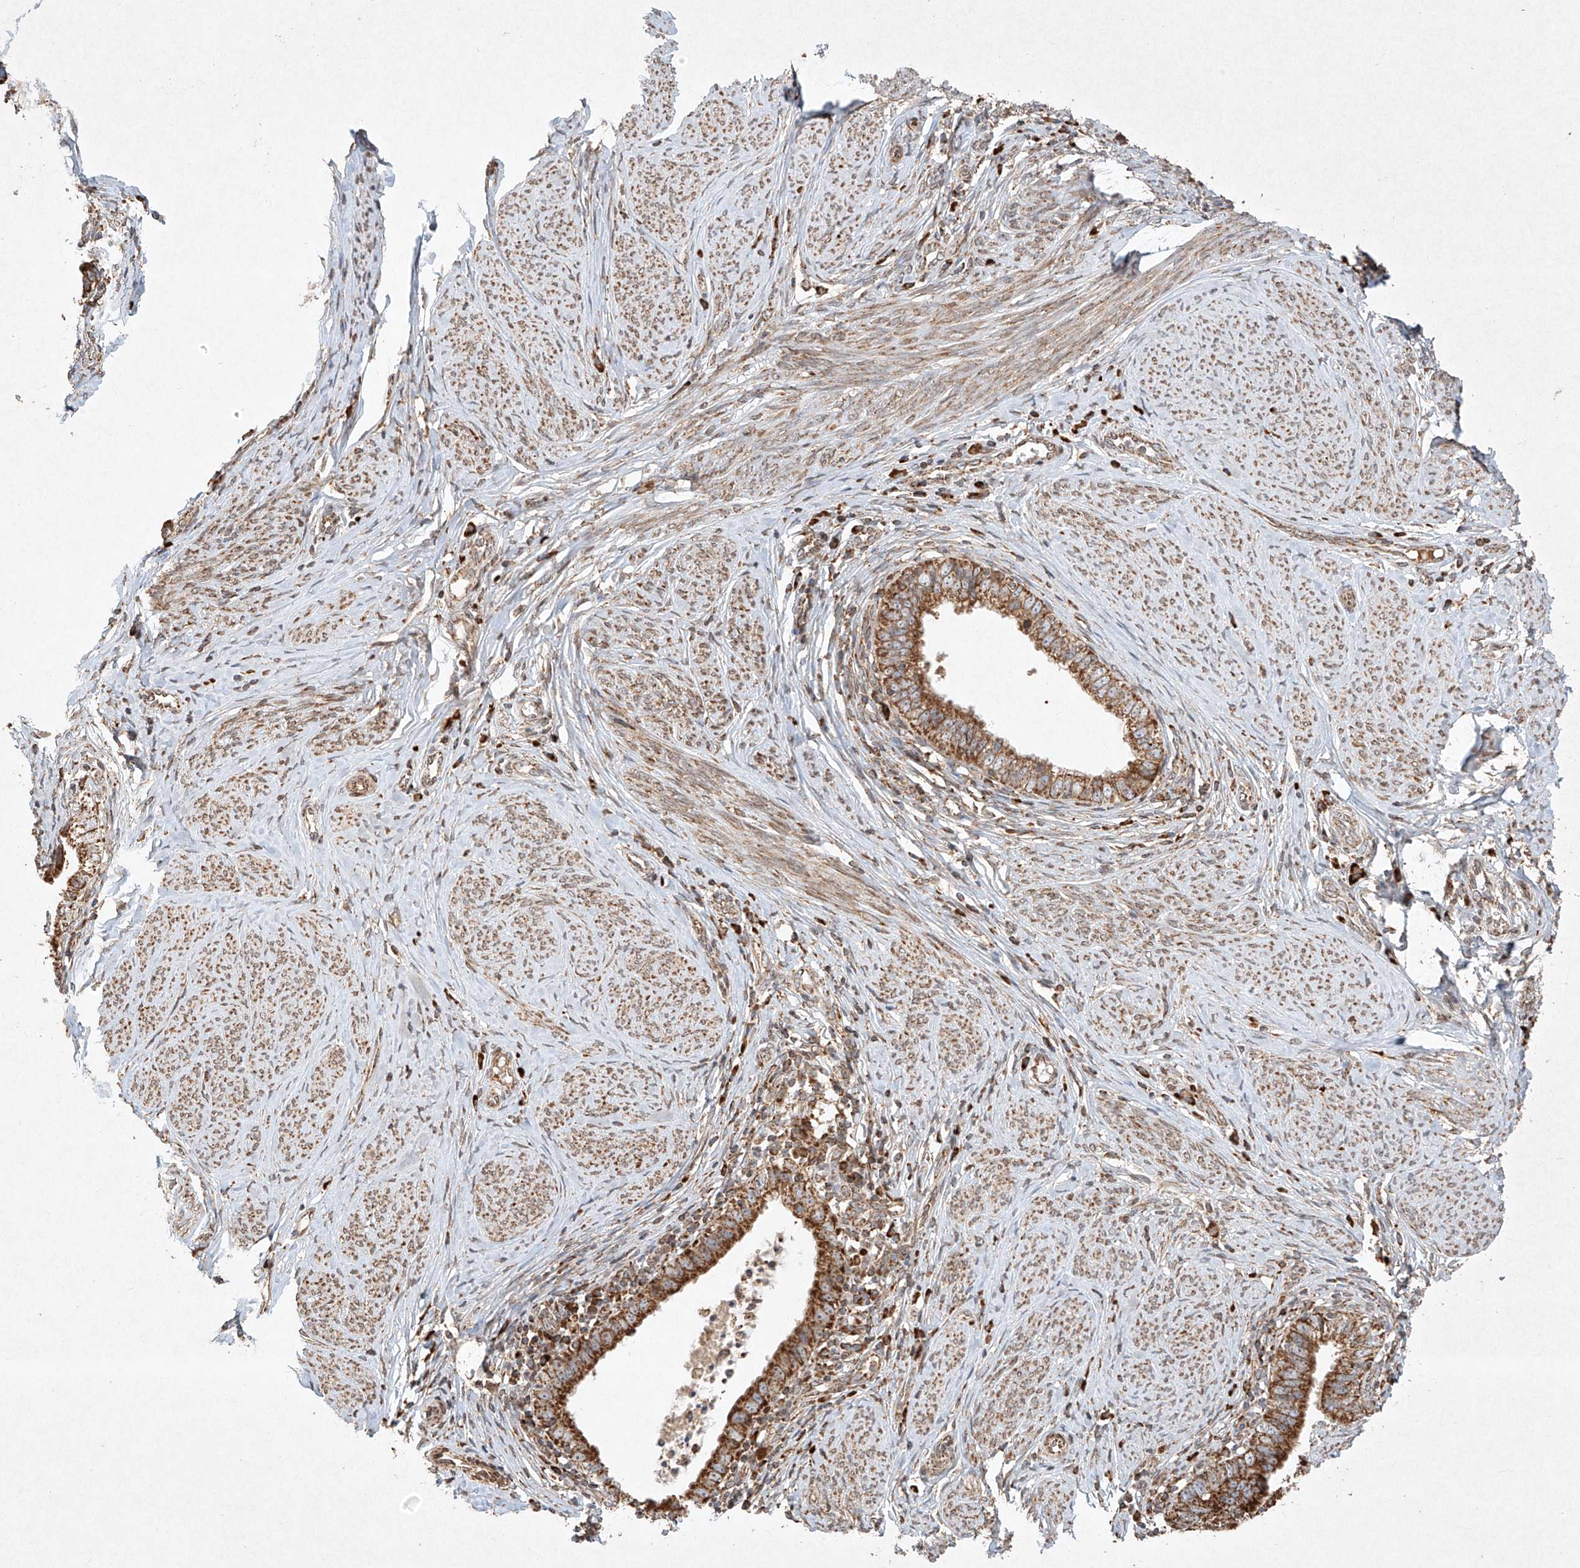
{"staining": {"intensity": "strong", "quantity": ">75%", "location": "cytoplasmic/membranous"}, "tissue": "cervical cancer", "cell_type": "Tumor cells", "image_type": "cancer", "snomed": [{"axis": "morphology", "description": "Adenocarcinoma, NOS"}, {"axis": "topography", "description": "Cervix"}], "caption": "Immunohistochemical staining of adenocarcinoma (cervical) reveals strong cytoplasmic/membranous protein expression in about >75% of tumor cells.", "gene": "SEMA3B", "patient": {"sex": "female", "age": 36}}